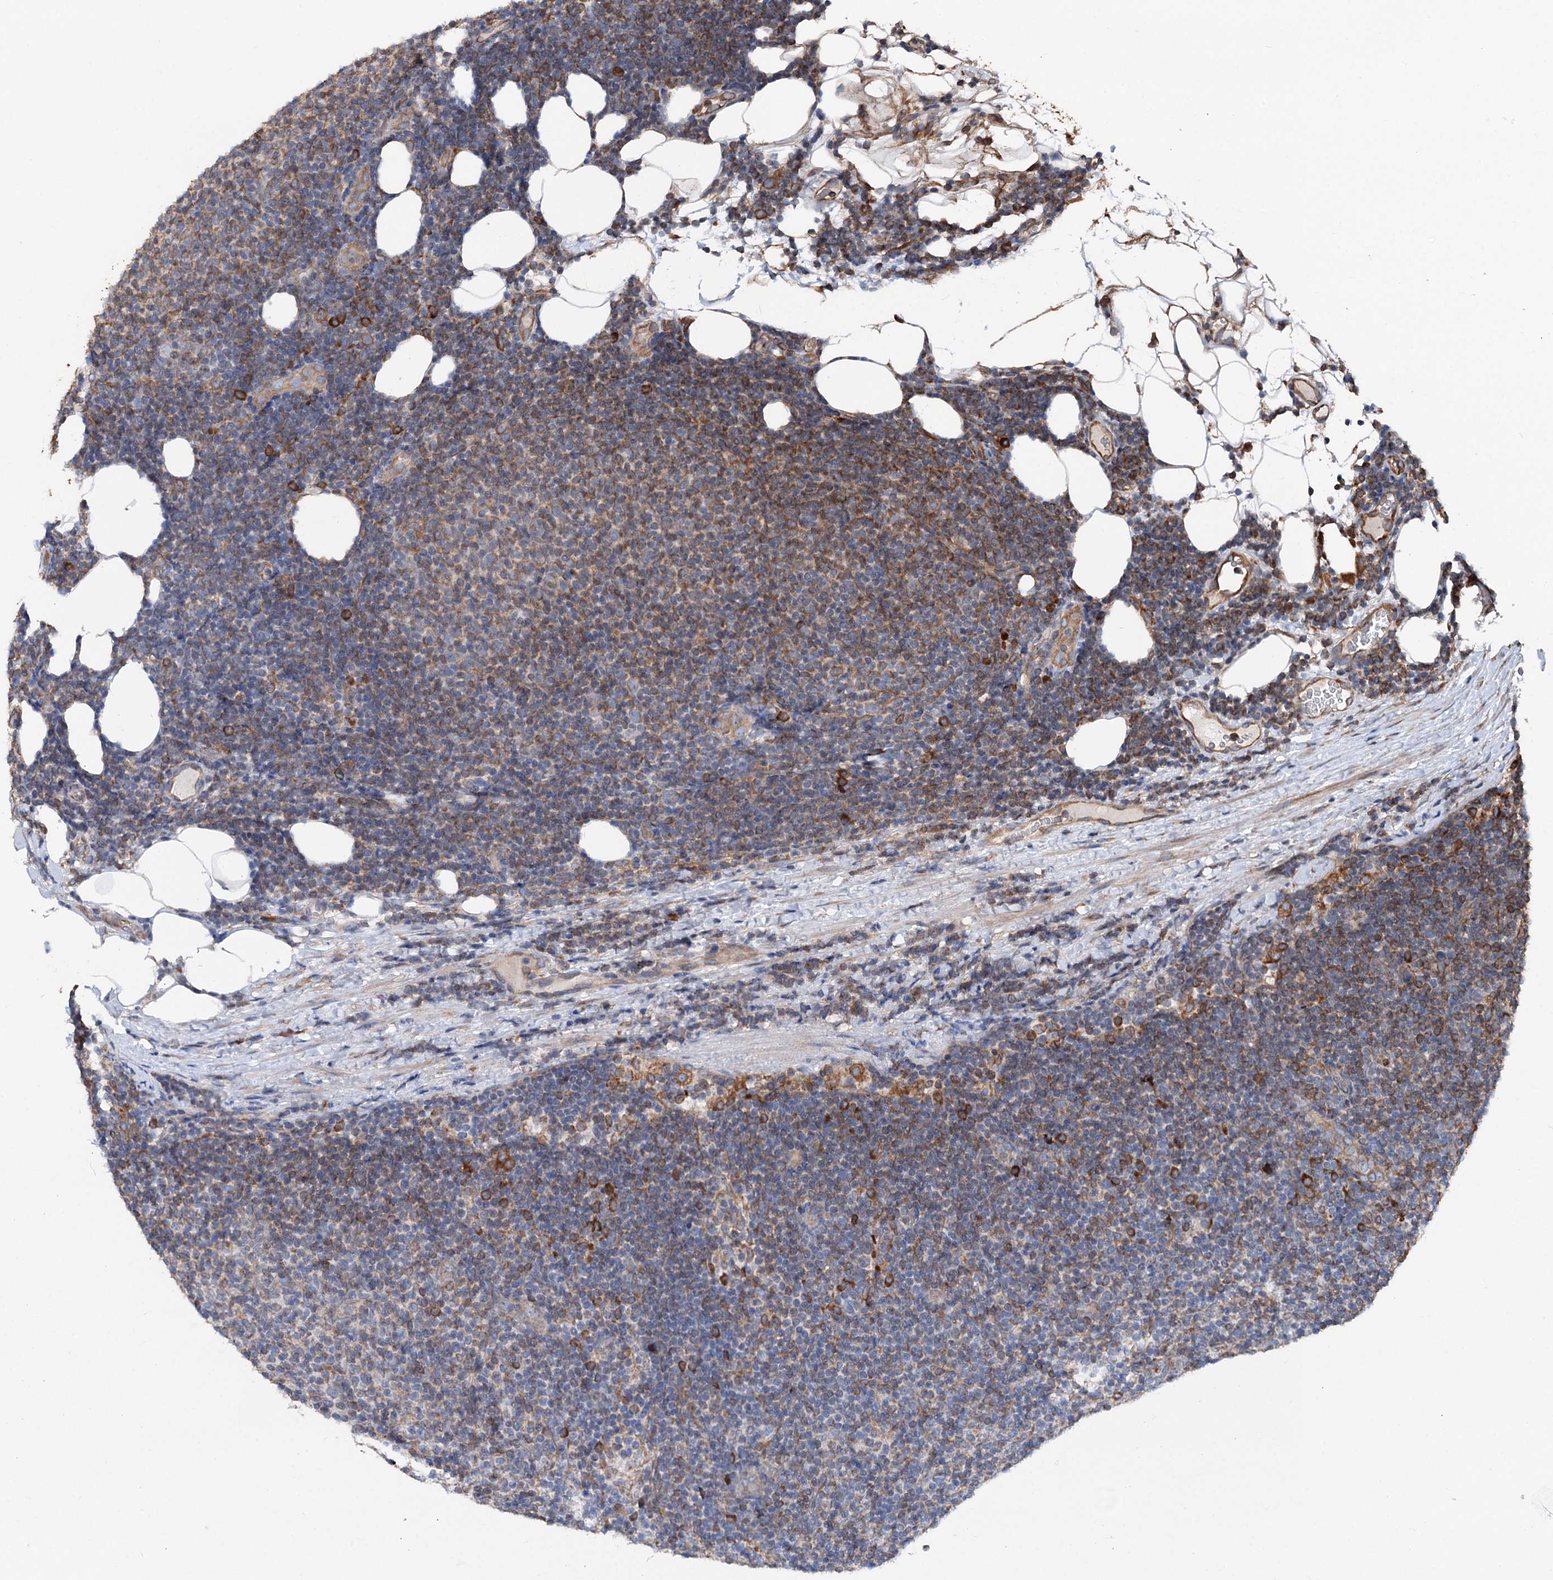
{"staining": {"intensity": "weak", "quantity": "25%-75%", "location": "cytoplasmic/membranous"}, "tissue": "lymphoma", "cell_type": "Tumor cells", "image_type": "cancer", "snomed": [{"axis": "morphology", "description": "Malignant lymphoma, non-Hodgkin's type, Low grade"}, {"axis": "topography", "description": "Lymph node"}], "caption": "DAB immunohistochemical staining of lymphoma shows weak cytoplasmic/membranous protein positivity in approximately 25%-75% of tumor cells.", "gene": "ERP29", "patient": {"sex": "male", "age": 66}}